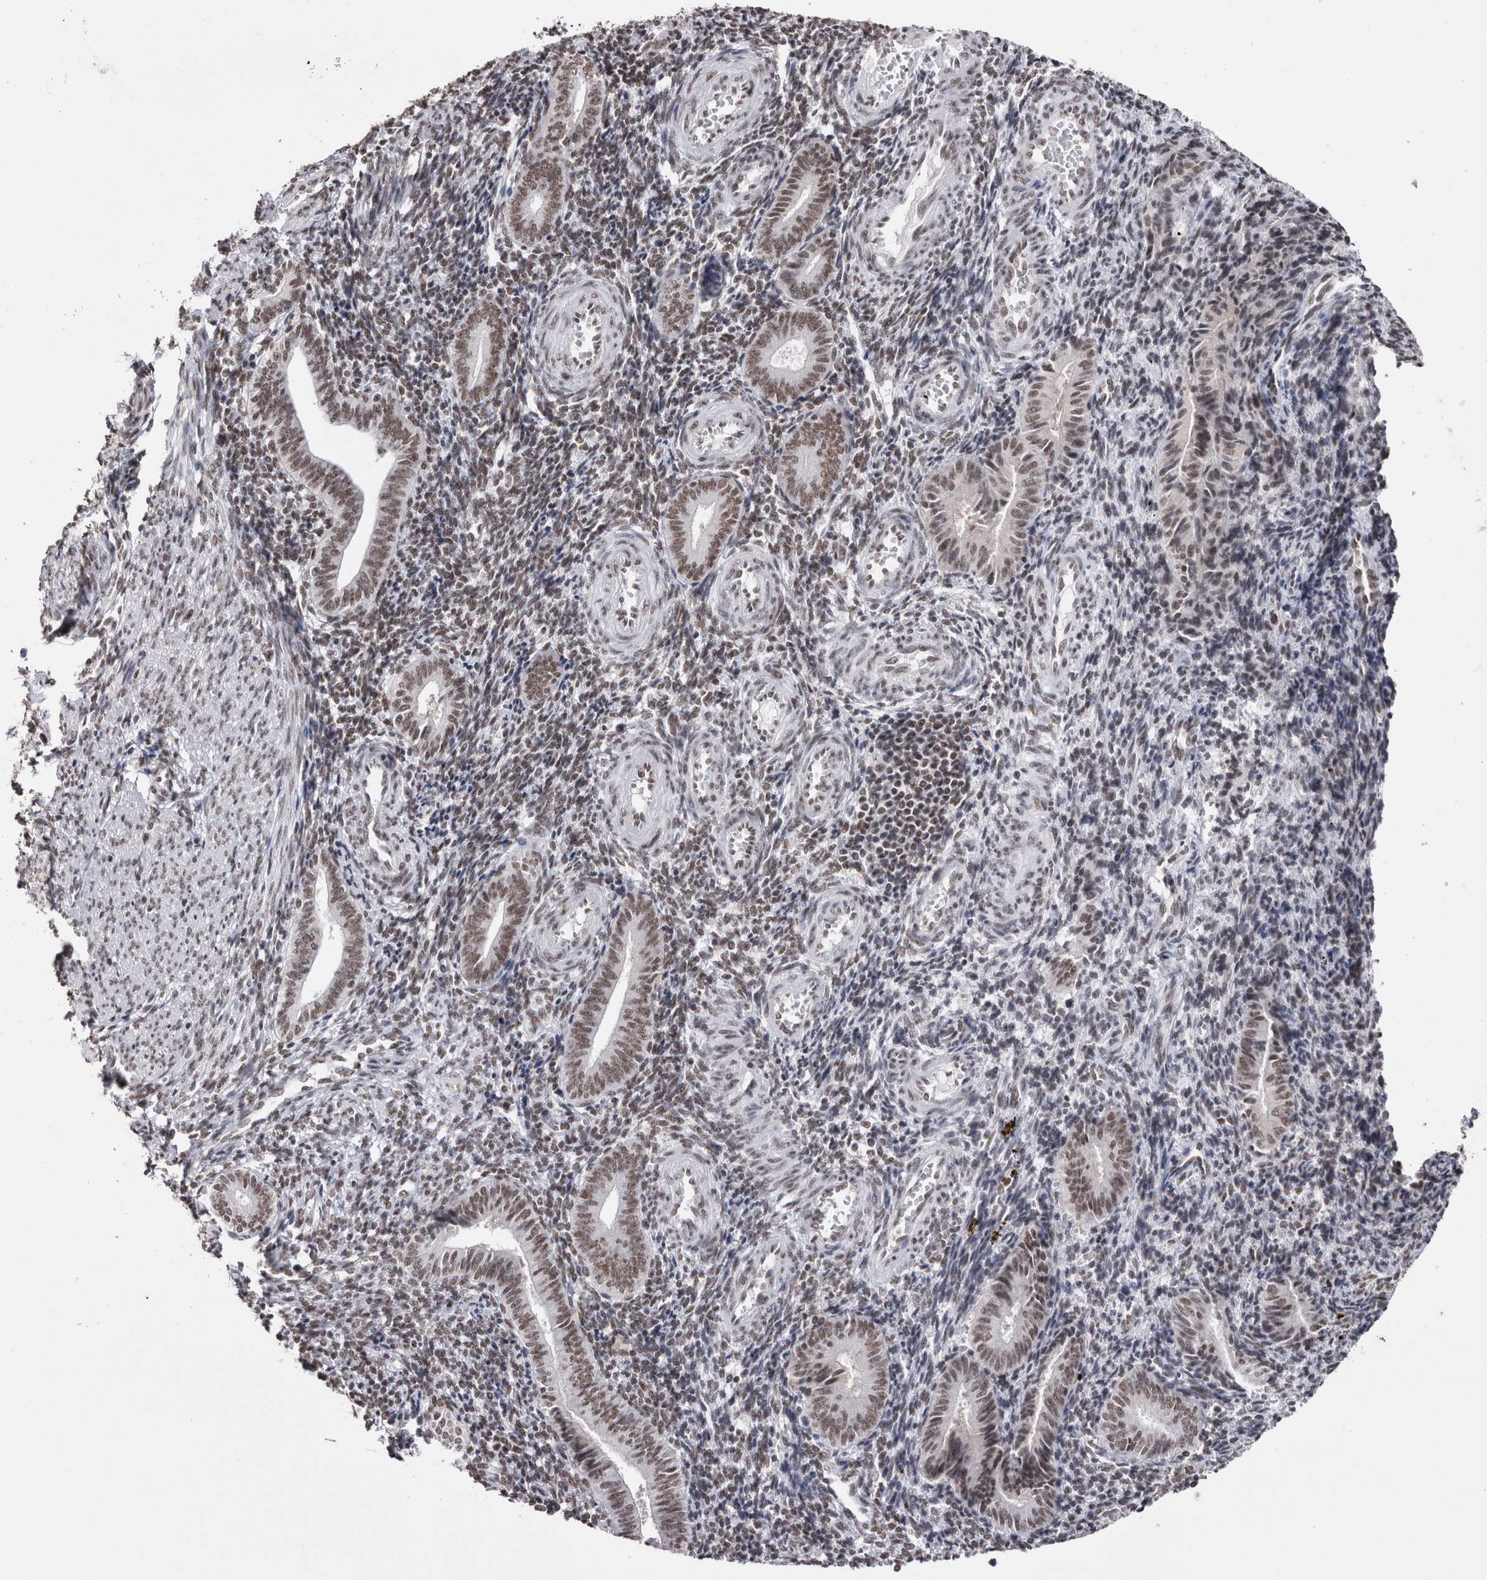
{"staining": {"intensity": "moderate", "quantity": ">75%", "location": "nuclear"}, "tissue": "endometrium", "cell_type": "Cells in endometrial stroma", "image_type": "normal", "snomed": [{"axis": "morphology", "description": "Normal tissue, NOS"}, {"axis": "topography", "description": "Uterus"}, {"axis": "topography", "description": "Endometrium"}], "caption": "Cells in endometrial stroma exhibit moderate nuclear positivity in approximately >75% of cells in normal endometrium.", "gene": "SMC1A", "patient": {"sex": "female", "age": 33}}